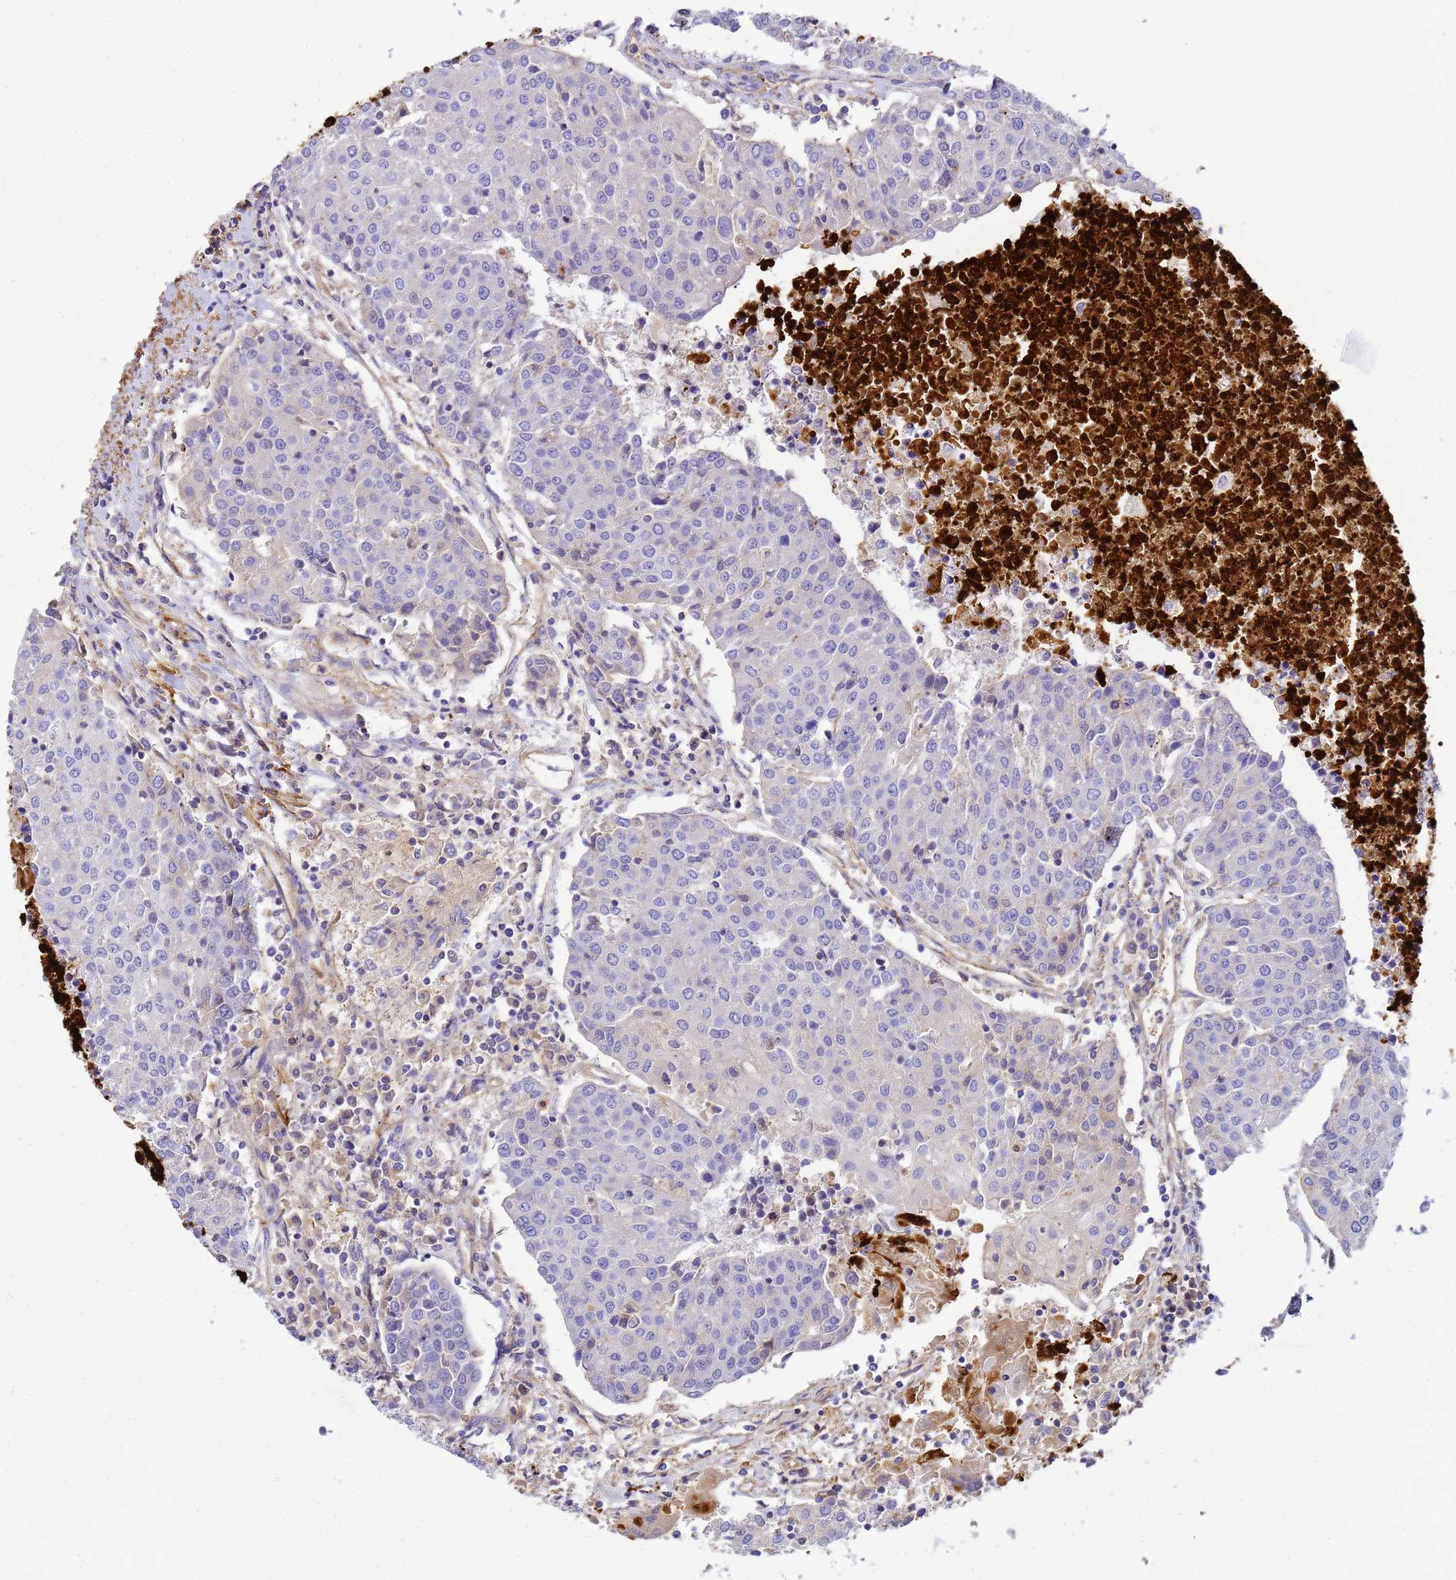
{"staining": {"intensity": "negative", "quantity": "none", "location": "none"}, "tissue": "urothelial cancer", "cell_type": "Tumor cells", "image_type": "cancer", "snomed": [{"axis": "morphology", "description": "Urothelial carcinoma, High grade"}, {"axis": "topography", "description": "Urinary bladder"}], "caption": "Immunohistochemistry micrograph of neoplastic tissue: human urothelial carcinoma (high-grade) stained with DAB (3,3'-diaminobenzidine) displays no significant protein positivity in tumor cells.", "gene": "MYL12A", "patient": {"sex": "female", "age": 85}}